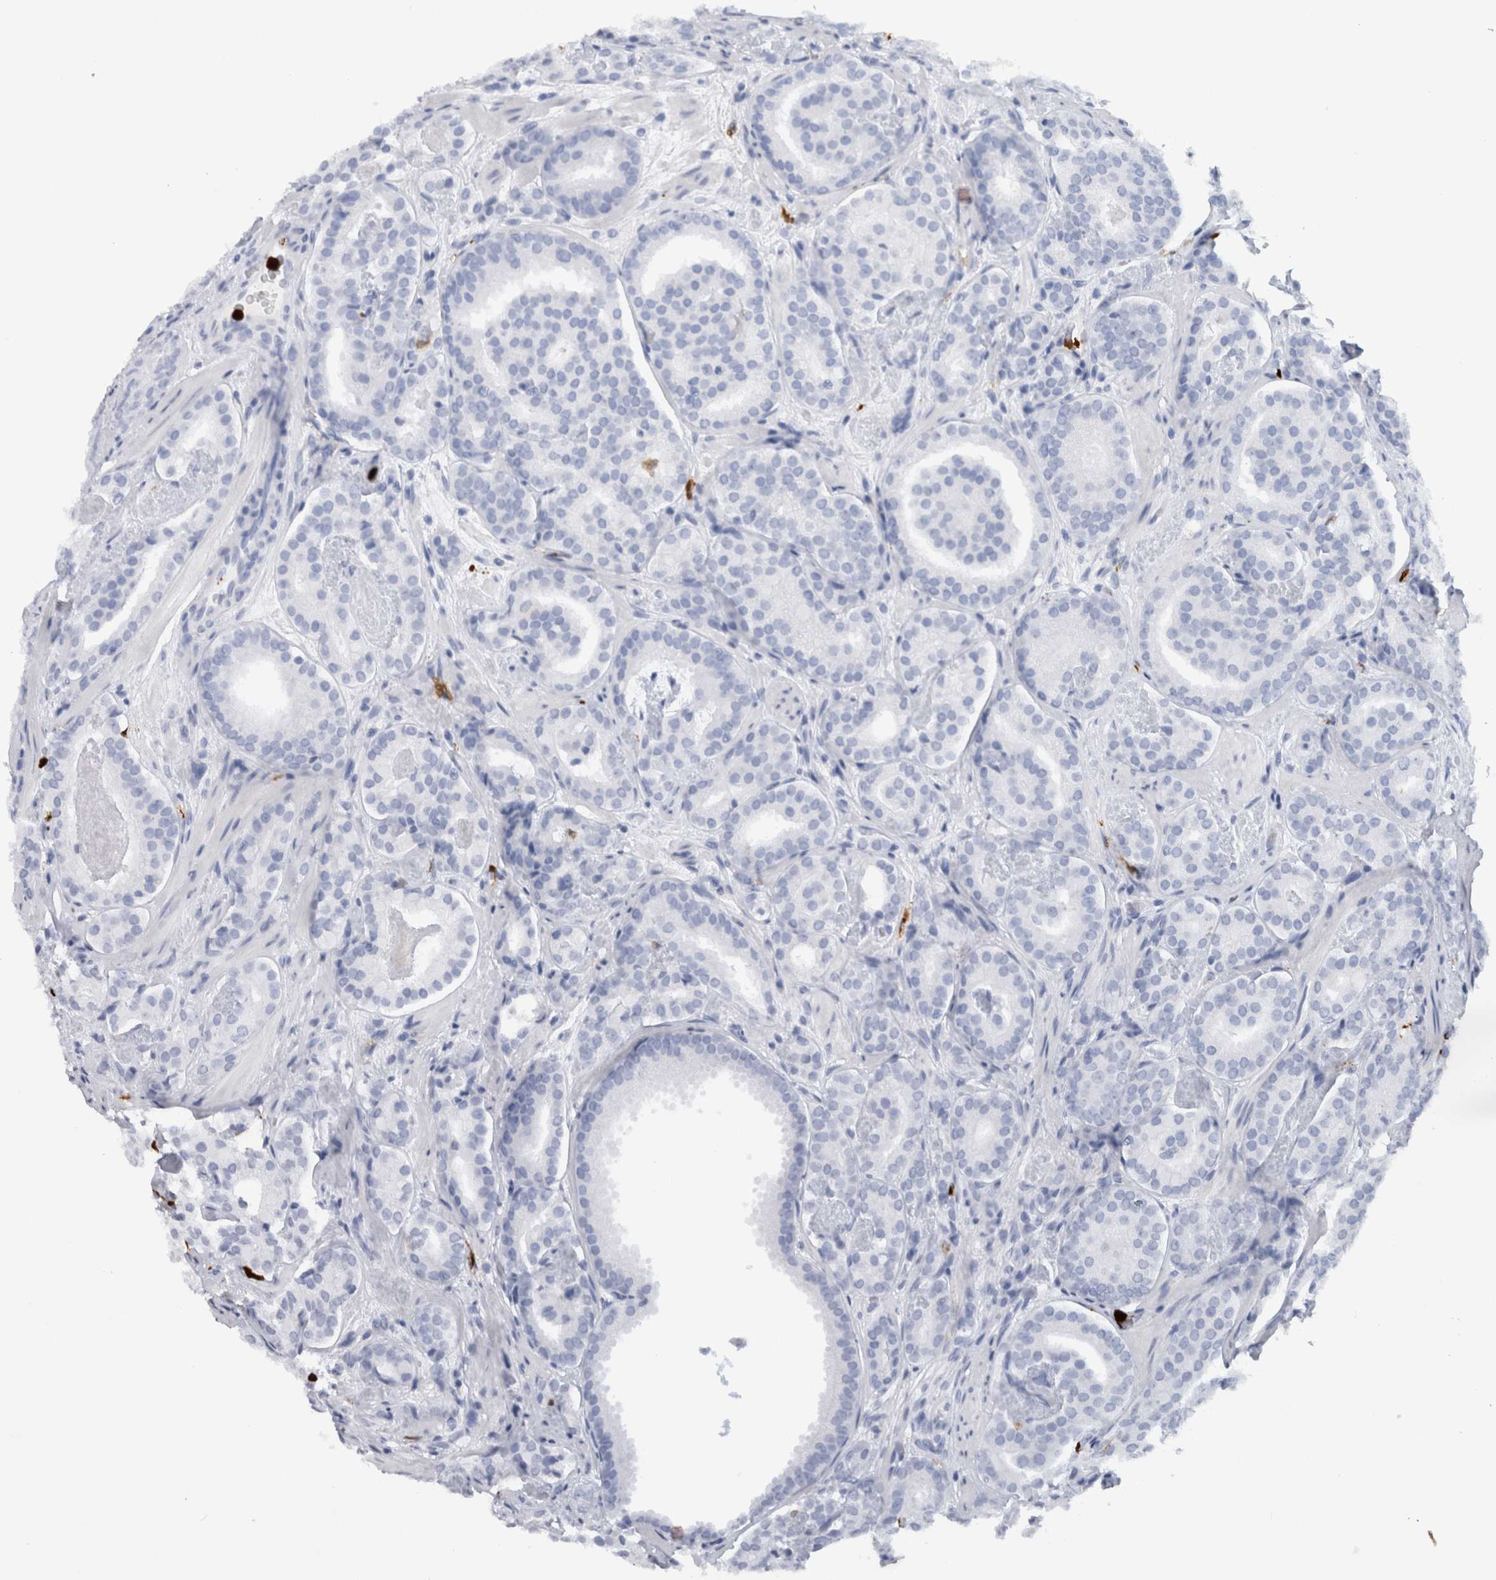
{"staining": {"intensity": "negative", "quantity": "none", "location": "none"}, "tissue": "prostate cancer", "cell_type": "Tumor cells", "image_type": "cancer", "snomed": [{"axis": "morphology", "description": "Adenocarcinoma, Low grade"}, {"axis": "topography", "description": "Prostate"}], "caption": "Tumor cells are negative for brown protein staining in prostate low-grade adenocarcinoma.", "gene": "S100A8", "patient": {"sex": "male", "age": 69}}